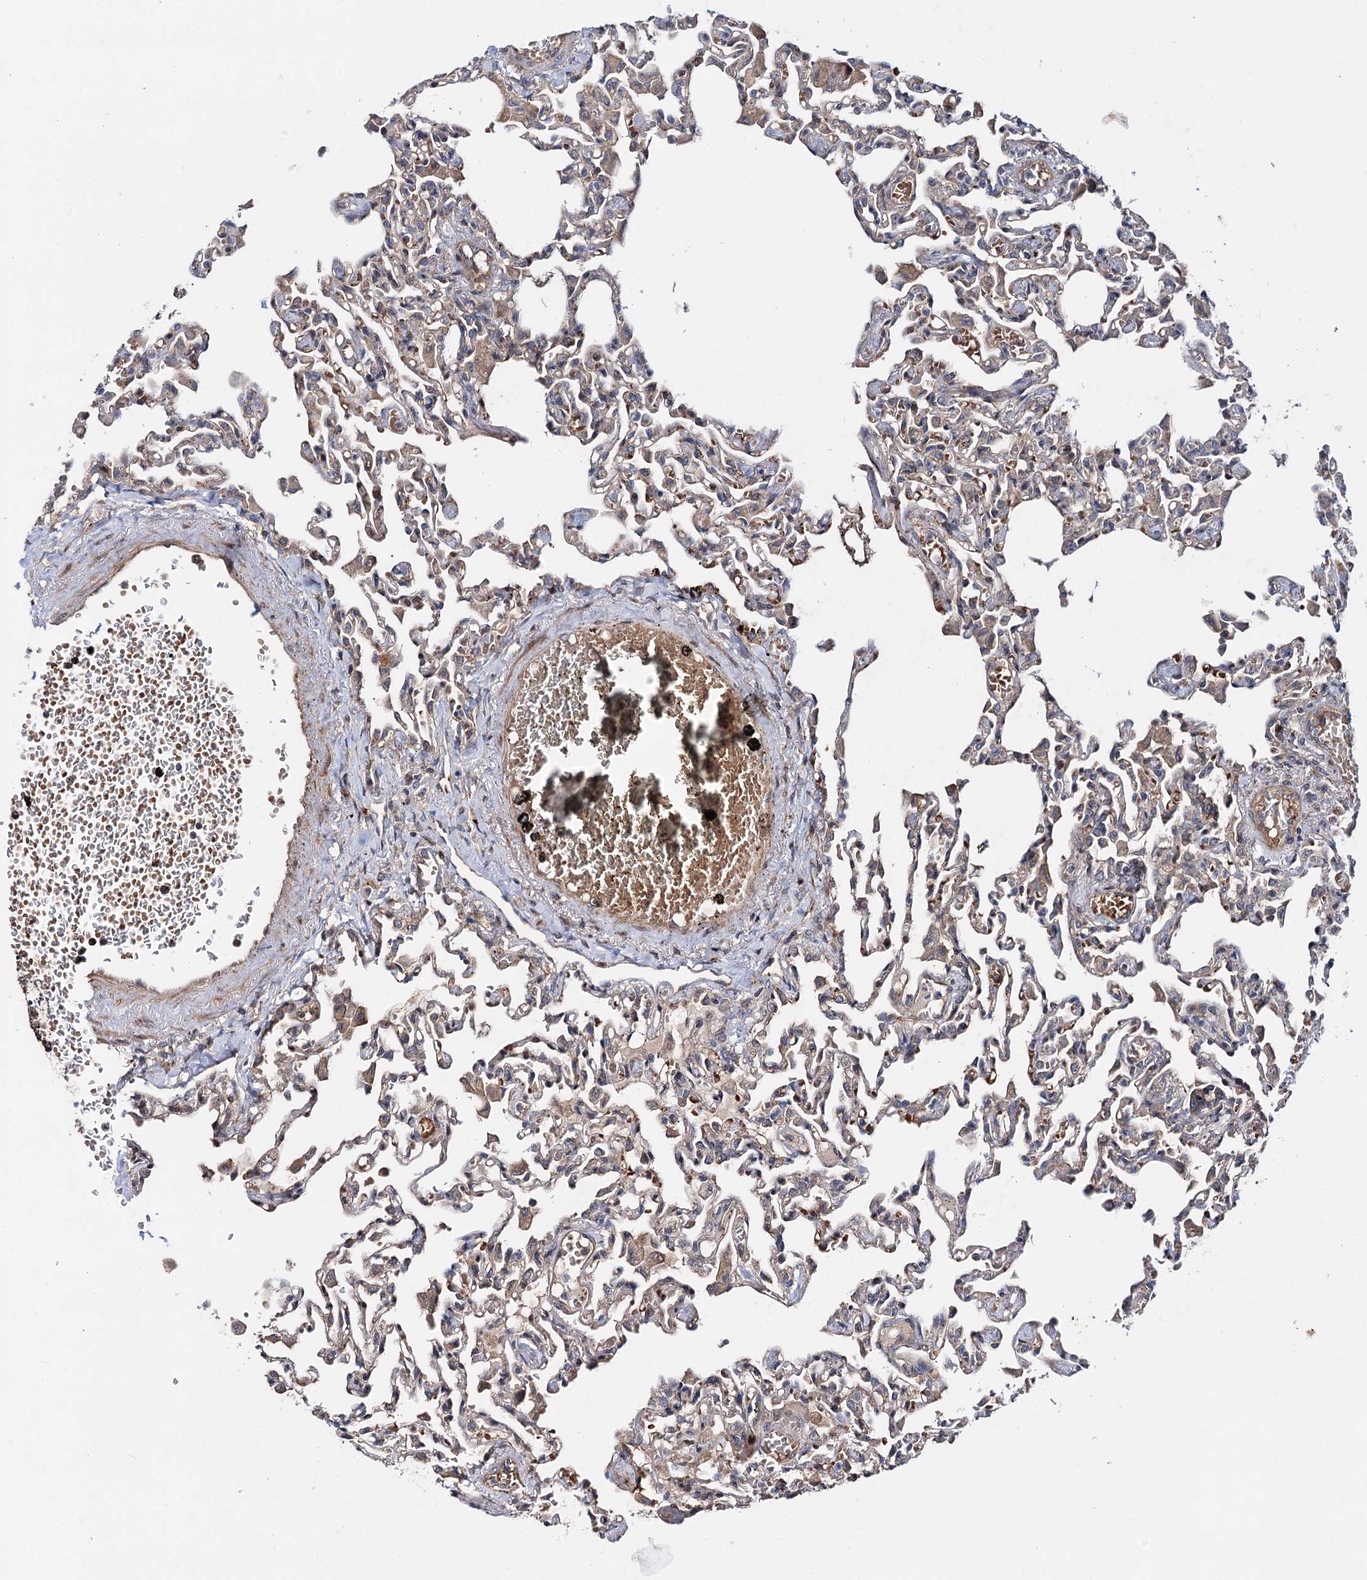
{"staining": {"intensity": "weak", "quantity": "<25%", "location": "cytoplasmic/membranous"}, "tissue": "lung", "cell_type": "Alveolar cells", "image_type": "normal", "snomed": [{"axis": "morphology", "description": "Normal tissue, NOS"}, {"axis": "topography", "description": "Bronchus"}, {"axis": "topography", "description": "Lung"}], "caption": "Lung stained for a protein using immunohistochemistry (IHC) exhibits no expression alveolar cells.", "gene": "PTDSS2", "patient": {"sex": "female", "age": 49}}